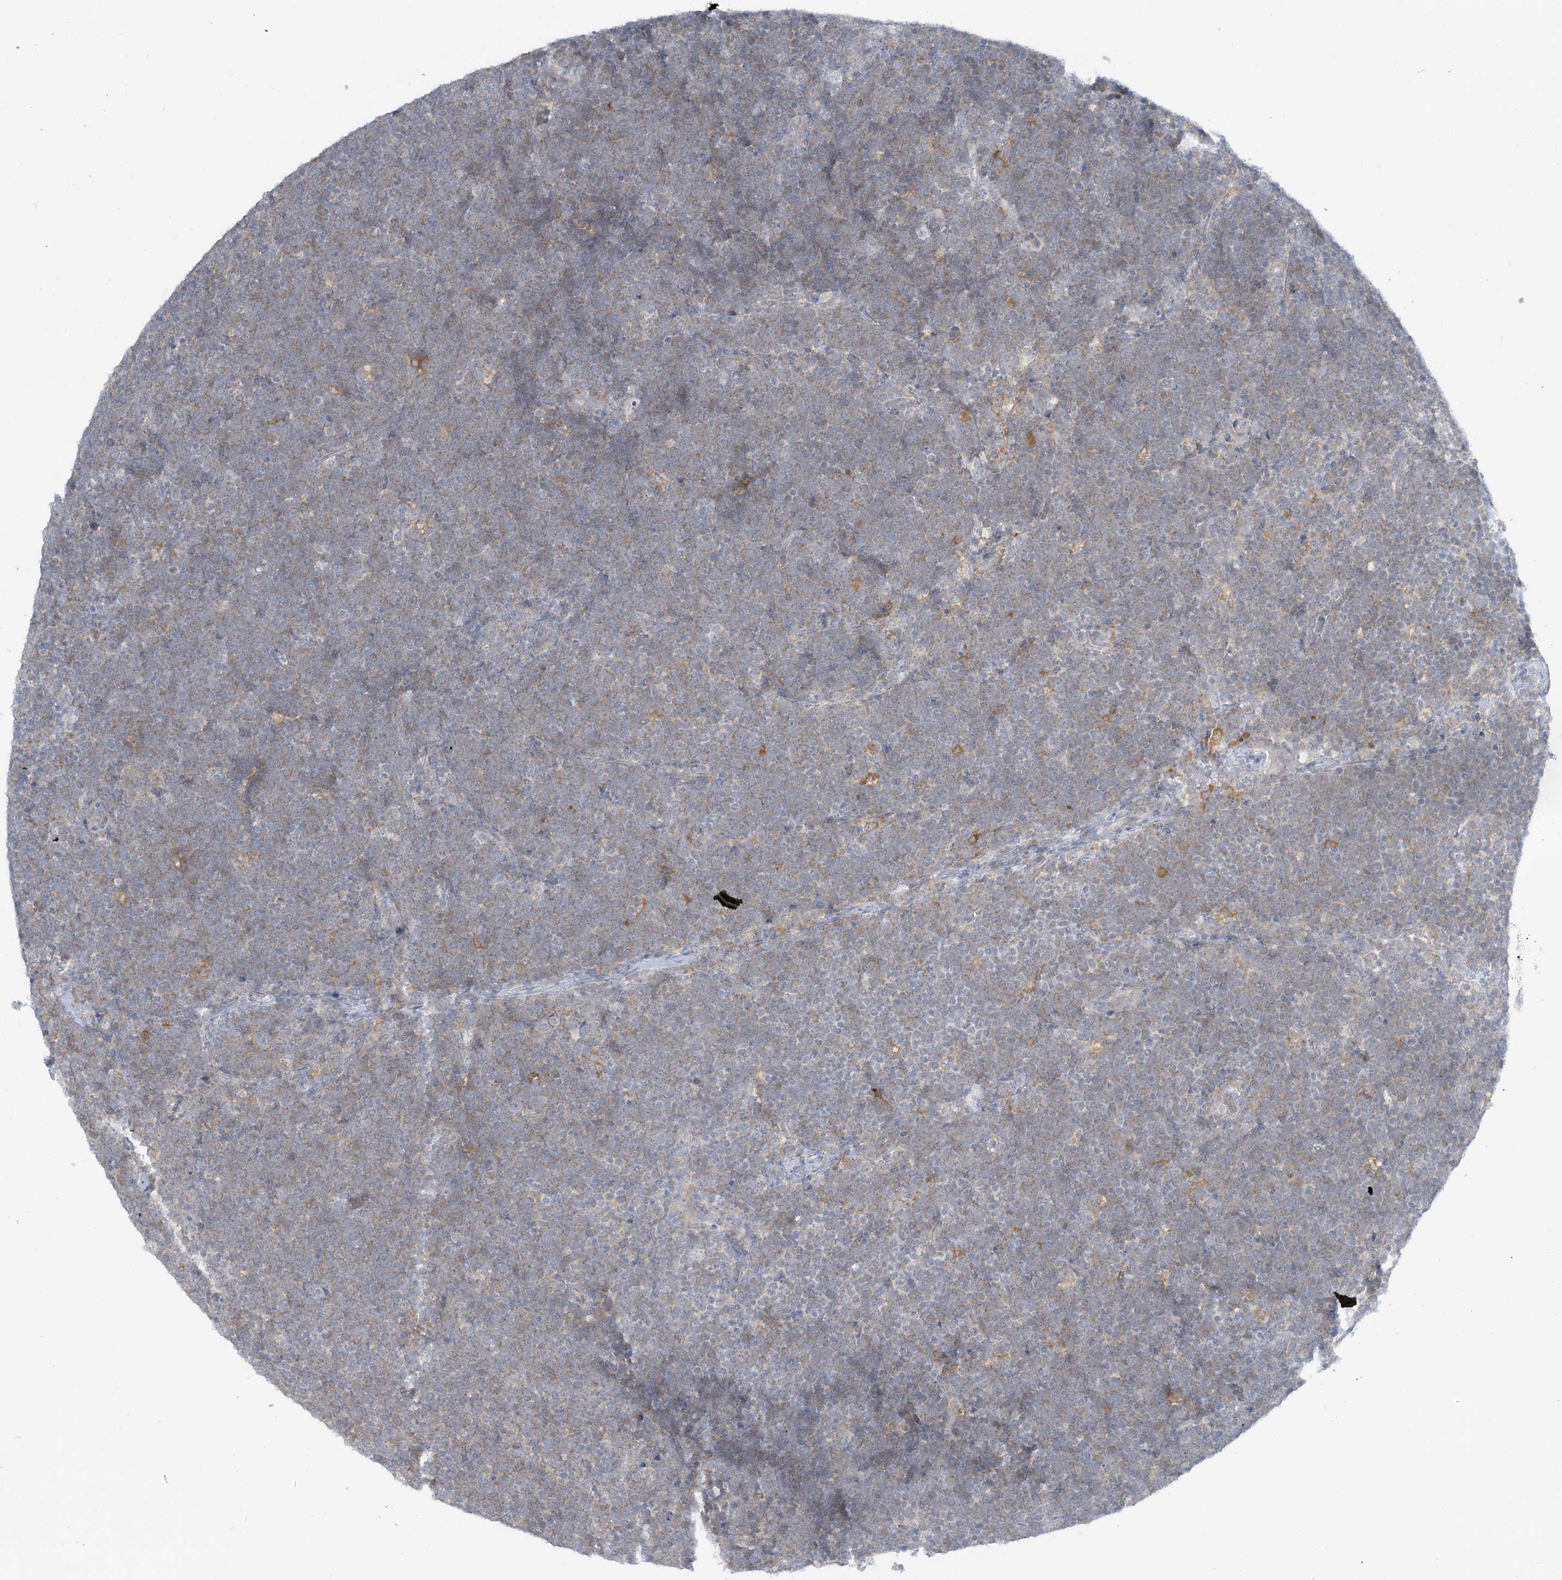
{"staining": {"intensity": "weak", "quantity": "25%-75%", "location": "cytoplasmic/membranous"}, "tissue": "lymphoma", "cell_type": "Tumor cells", "image_type": "cancer", "snomed": [{"axis": "morphology", "description": "Malignant lymphoma, non-Hodgkin's type, High grade"}, {"axis": "topography", "description": "Lymph node"}], "caption": "Immunohistochemical staining of lymphoma displays low levels of weak cytoplasmic/membranous protein expression in approximately 25%-75% of tumor cells.", "gene": "MRPS18A", "patient": {"sex": "male", "age": 13}}